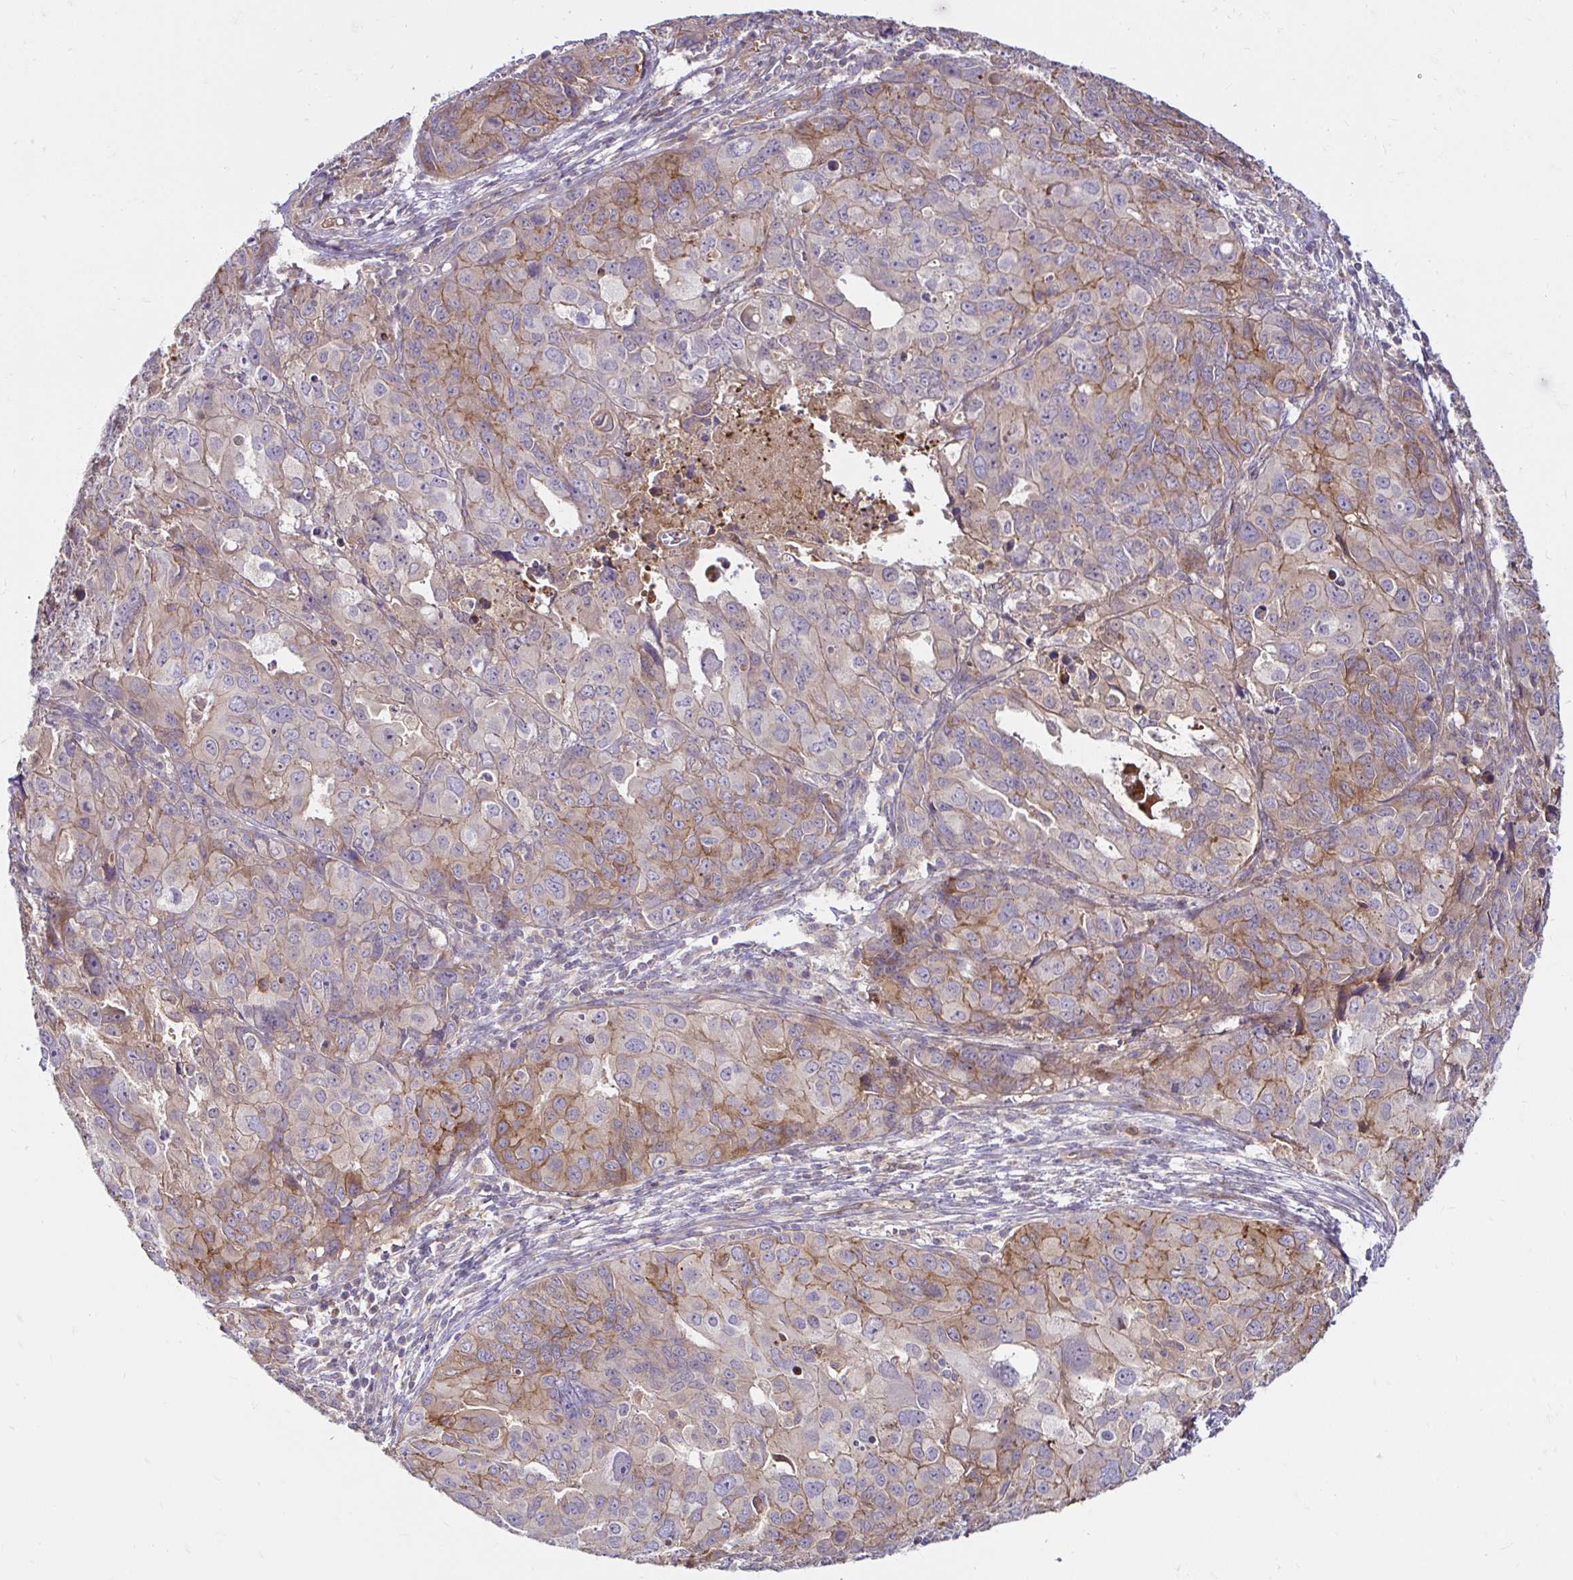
{"staining": {"intensity": "weak", "quantity": "<25%", "location": "cytoplasmic/membranous"}, "tissue": "endometrial cancer", "cell_type": "Tumor cells", "image_type": "cancer", "snomed": [{"axis": "morphology", "description": "Adenocarcinoma, NOS"}, {"axis": "topography", "description": "Uterus"}], "caption": "Immunohistochemical staining of adenocarcinoma (endometrial) shows no significant expression in tumor cells. (Stains: DAB IHC with hematoxylin counter stain, Microscopy: brightfield microscopy at high magnification).", "gene": "ITGA2", "patient": {"sex": "female", "age": 79}}